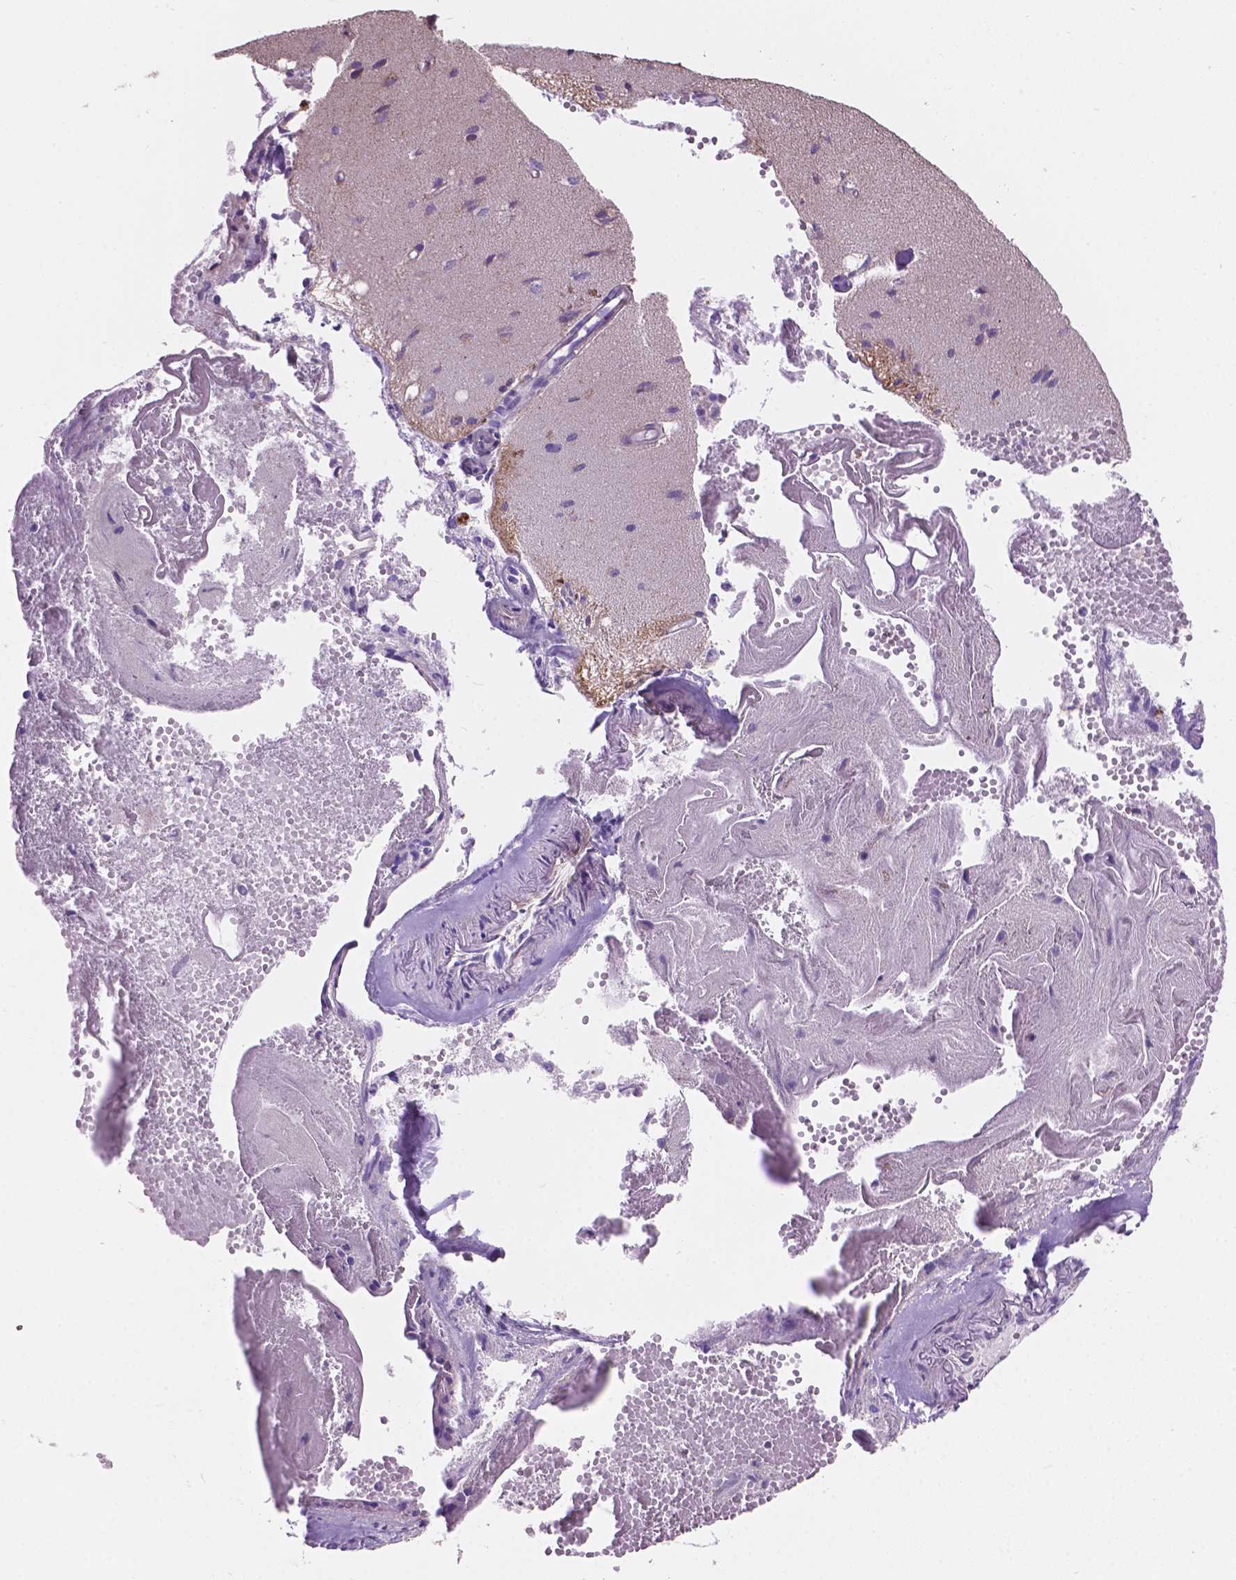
{"staining": {"intensity": "negative", "quantity": "none", "location": "none"}, "tissue": "cerebral cortex", "cell_type": "Endothelial cells", "image_type": "normal", "snomed": [{"axis": "morphology", "description": "Normal tissue, NOS"}, {"axis": "morphology", "description": "Glioma, malignant, High grade"}, {"axis": "topography", "description": "Cerebral cortex"}], "caption": "High power microscopy histopathology image of an immunohistochemistry (IHC) histopathology image of unremarkable cerebral cortex, revealing no significant expression in endothelial cells.", "gene": "MYH14", "patient": {"sex": "male", "age": 71}}